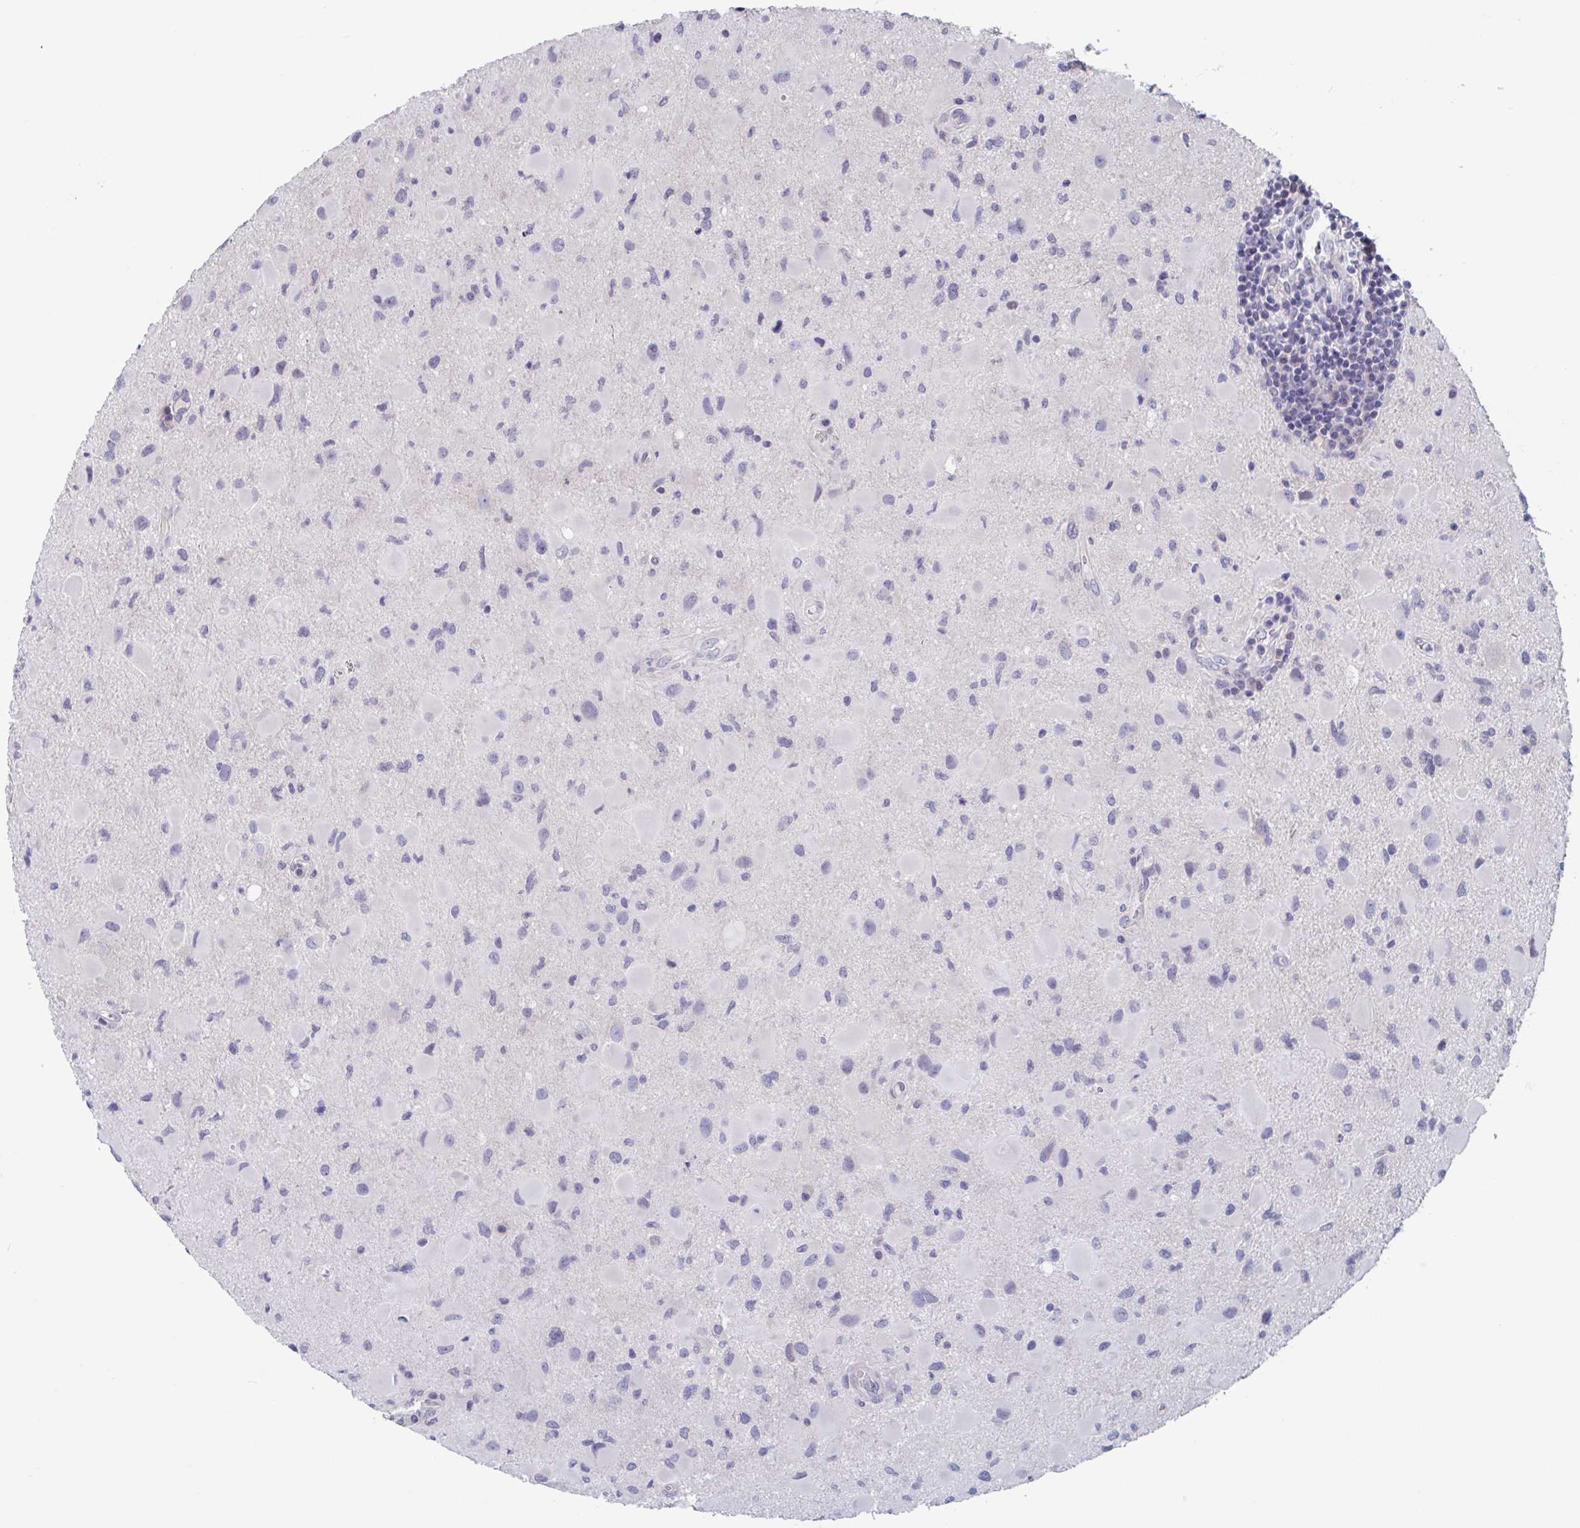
{"staining": {"intensity": "negative", "quantity": "none", "location": "none"}, "tissue": "glioma", "cell_type": "Tumor cells", "image_type": "cancer", "snomed": [{"axis": "morphology", "description": "Glioma, malignant, Low grade"}, {"axis": "topography", "description": "Brain"}], "caption": "A histopathology image of human glioma is negative for staining in tumor cells. (Brightfield microscopy of DAB immunohistochemistry (IHC) at high magnification).", "gene": "UNKL", "patient": {"sex": "female", "age": 32}}